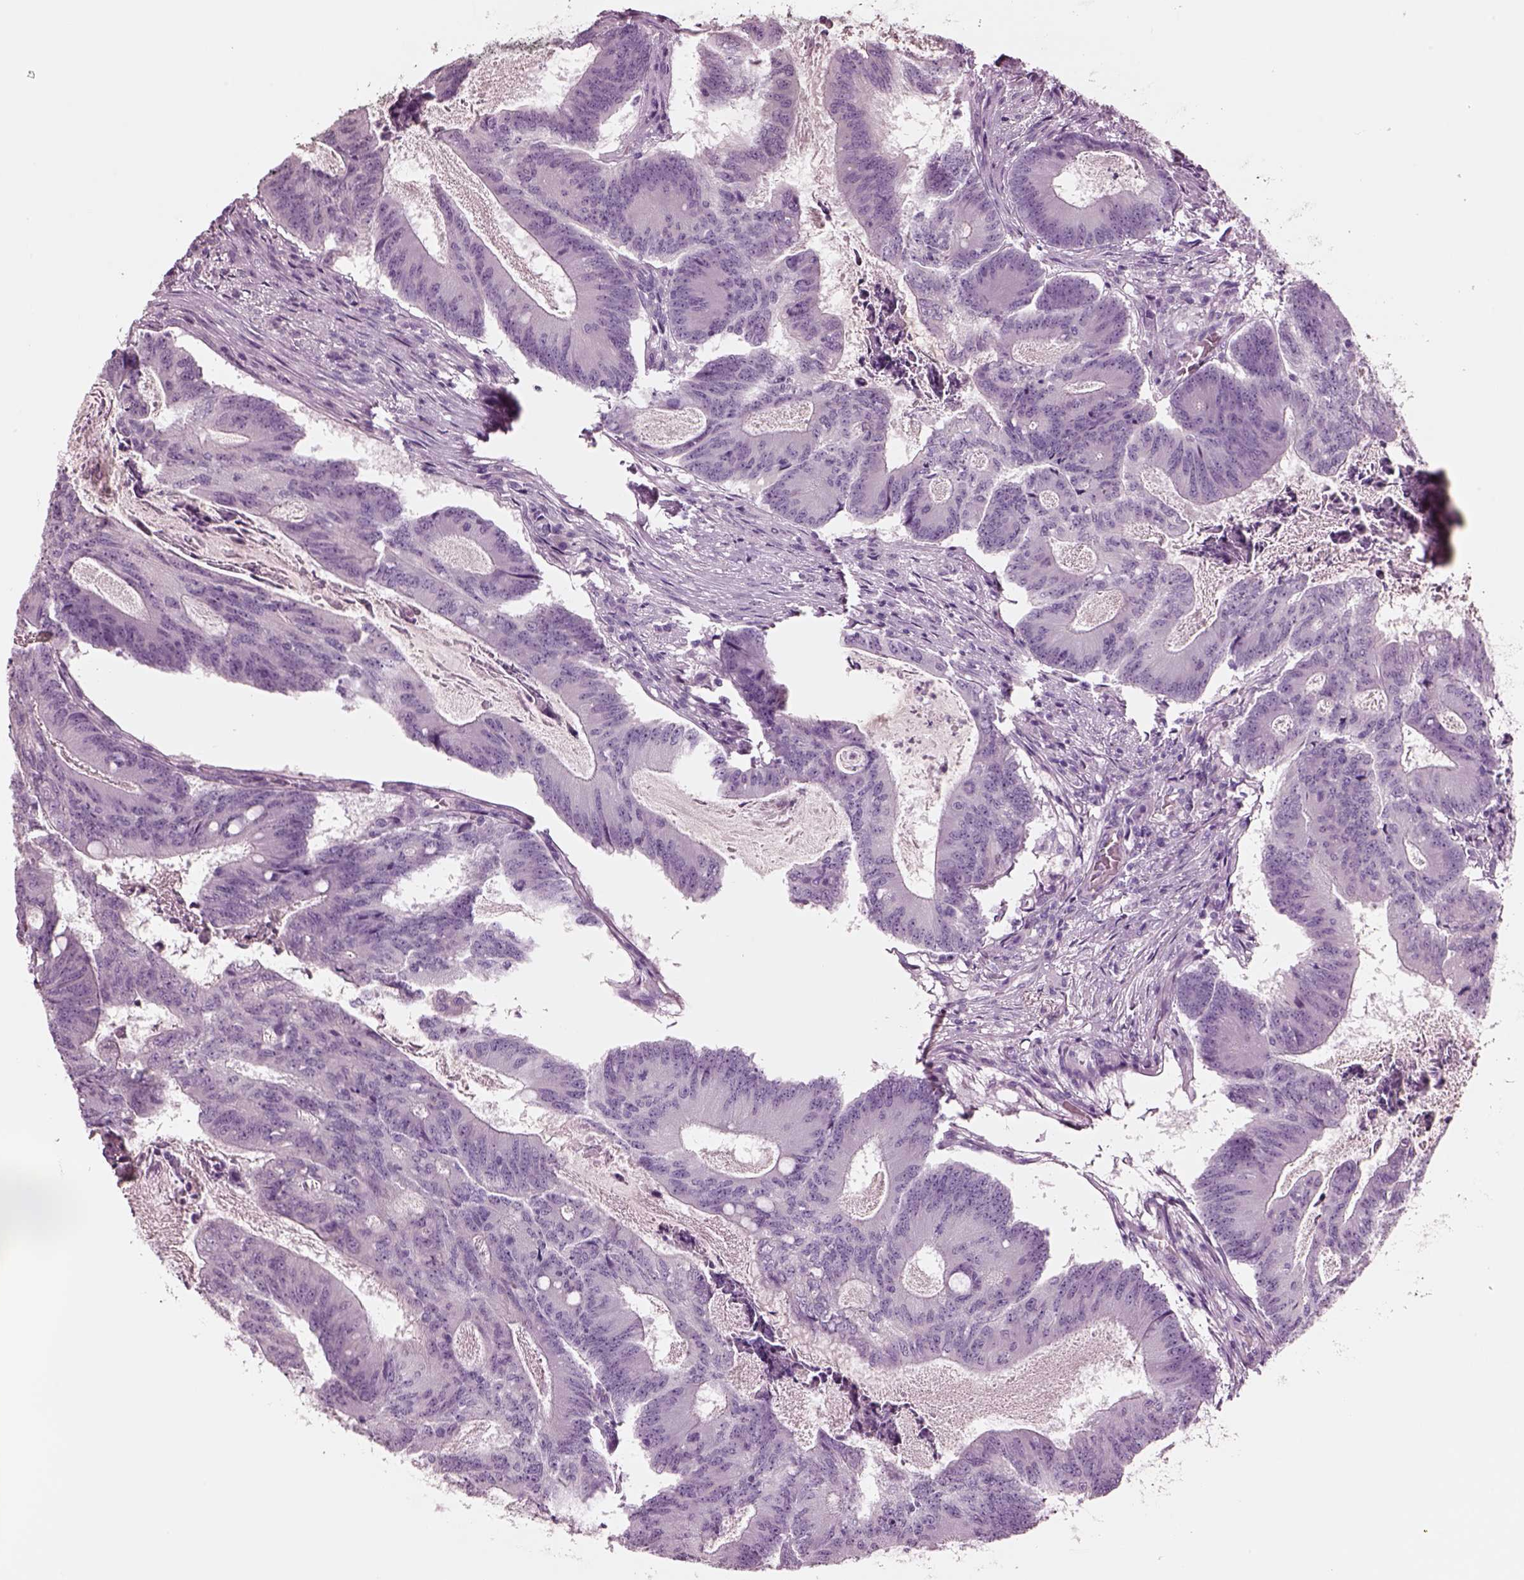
{"staining": {"intensity": "negative", "quantity": "none", "location": "none"}, "tissue": "colorectal cancer", "cell_type": "Tumor cells", "image_type": "cancer", "snomed": [{"axis": "morphology", "description": "Adenocarcinoma, NOS"}, {"axis": "topography", "description": "Colon"}], "caption": "Immunohistochemistry of adenocarcinoma (colorectal) demonstrates no expression in tumor cells.", "gene": "NMRK2", "patient": {"sex": "female", "age": 70}}